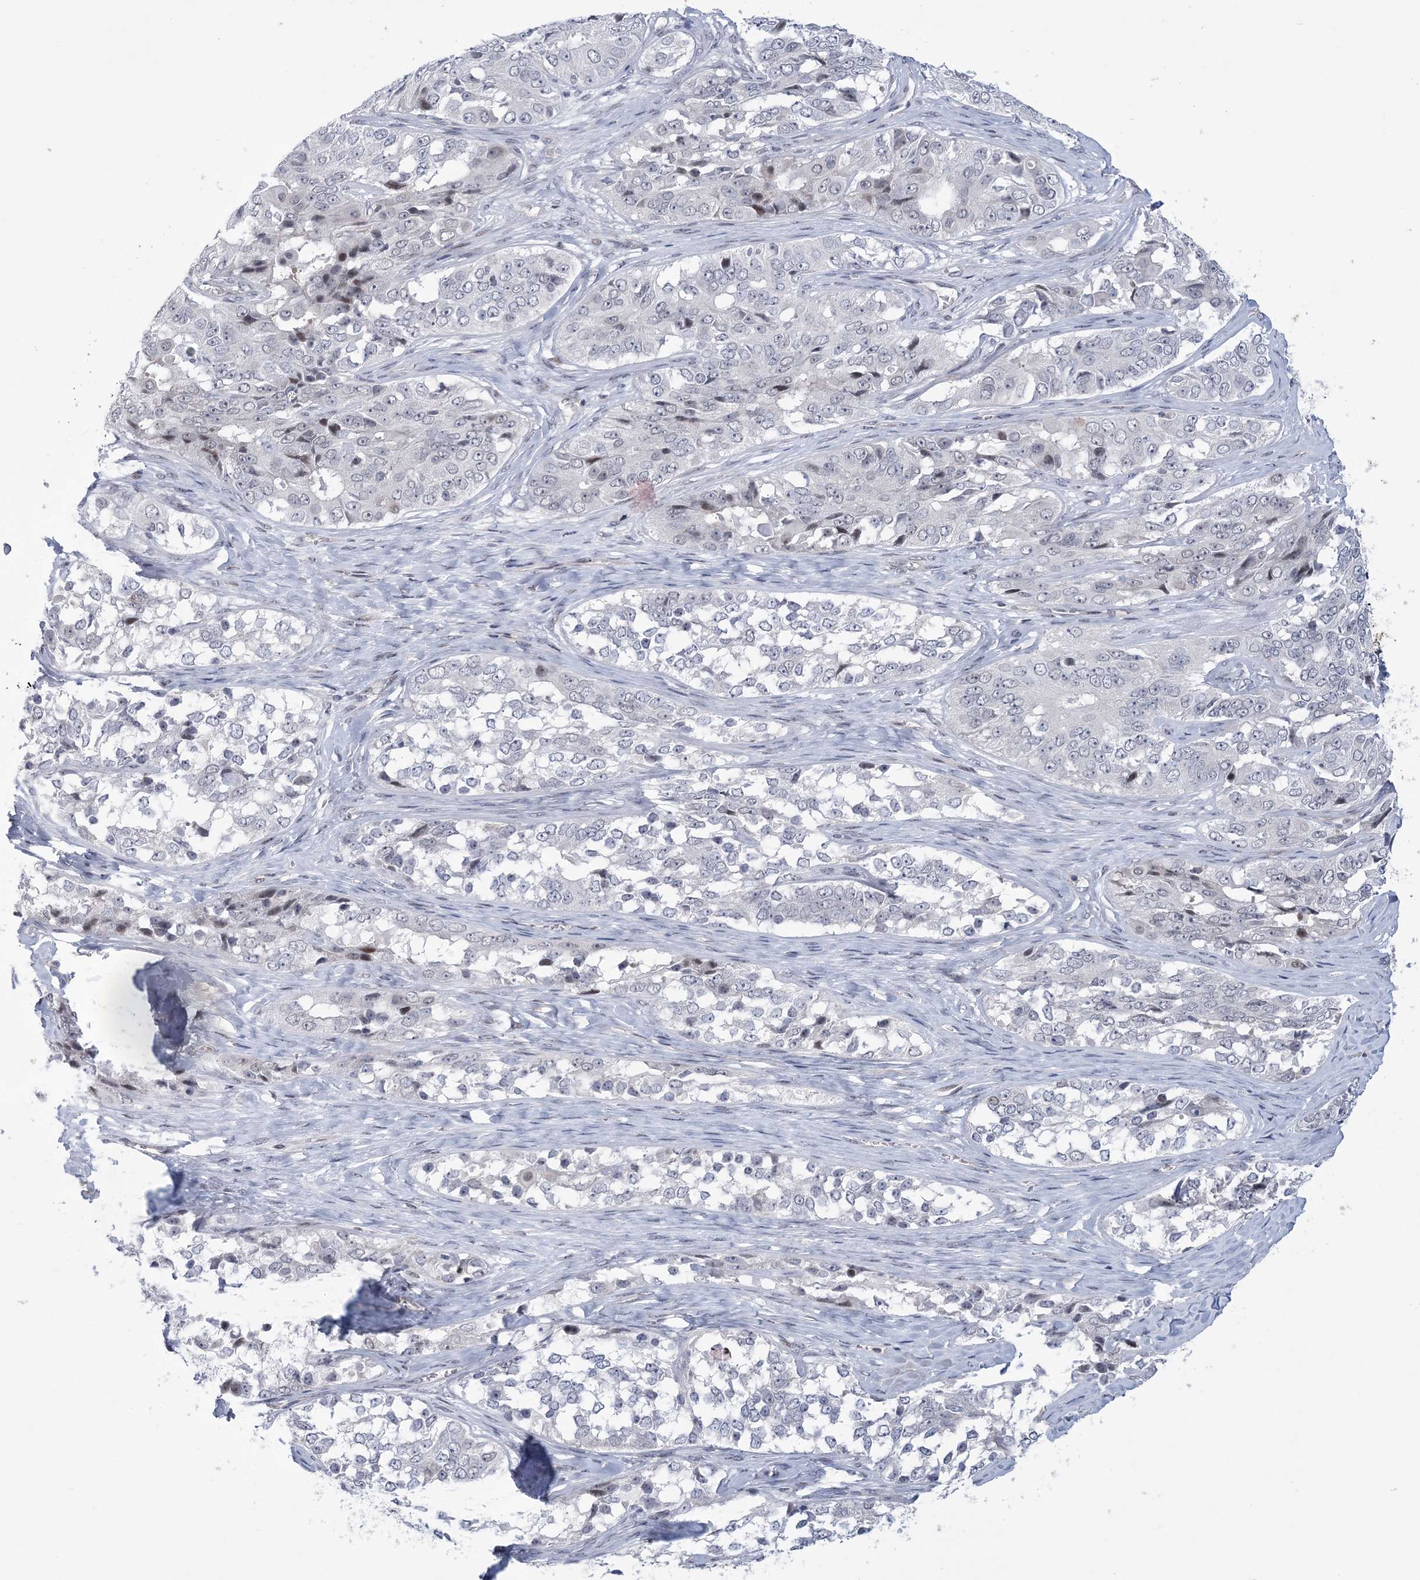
{"staining": {"intensity": "negative", "quantity": "none", "location": "none"}, "tissue": "ovarian cancer", "cell_type": "Tumor cells", "image_type": "cancer", "snomed": [{"axis": "morphology", "description": "Carcinoma, endometroid"}, {"axis": "topography", "description": "Ovary"}], "caption": "A histopathology image of ovarian cancer (endometroid carcinoma) stained for a protein shows no brown staining in tumor cells.", "gene": "HOMEZ", "patient": {"sex": "female", "age": 51}}